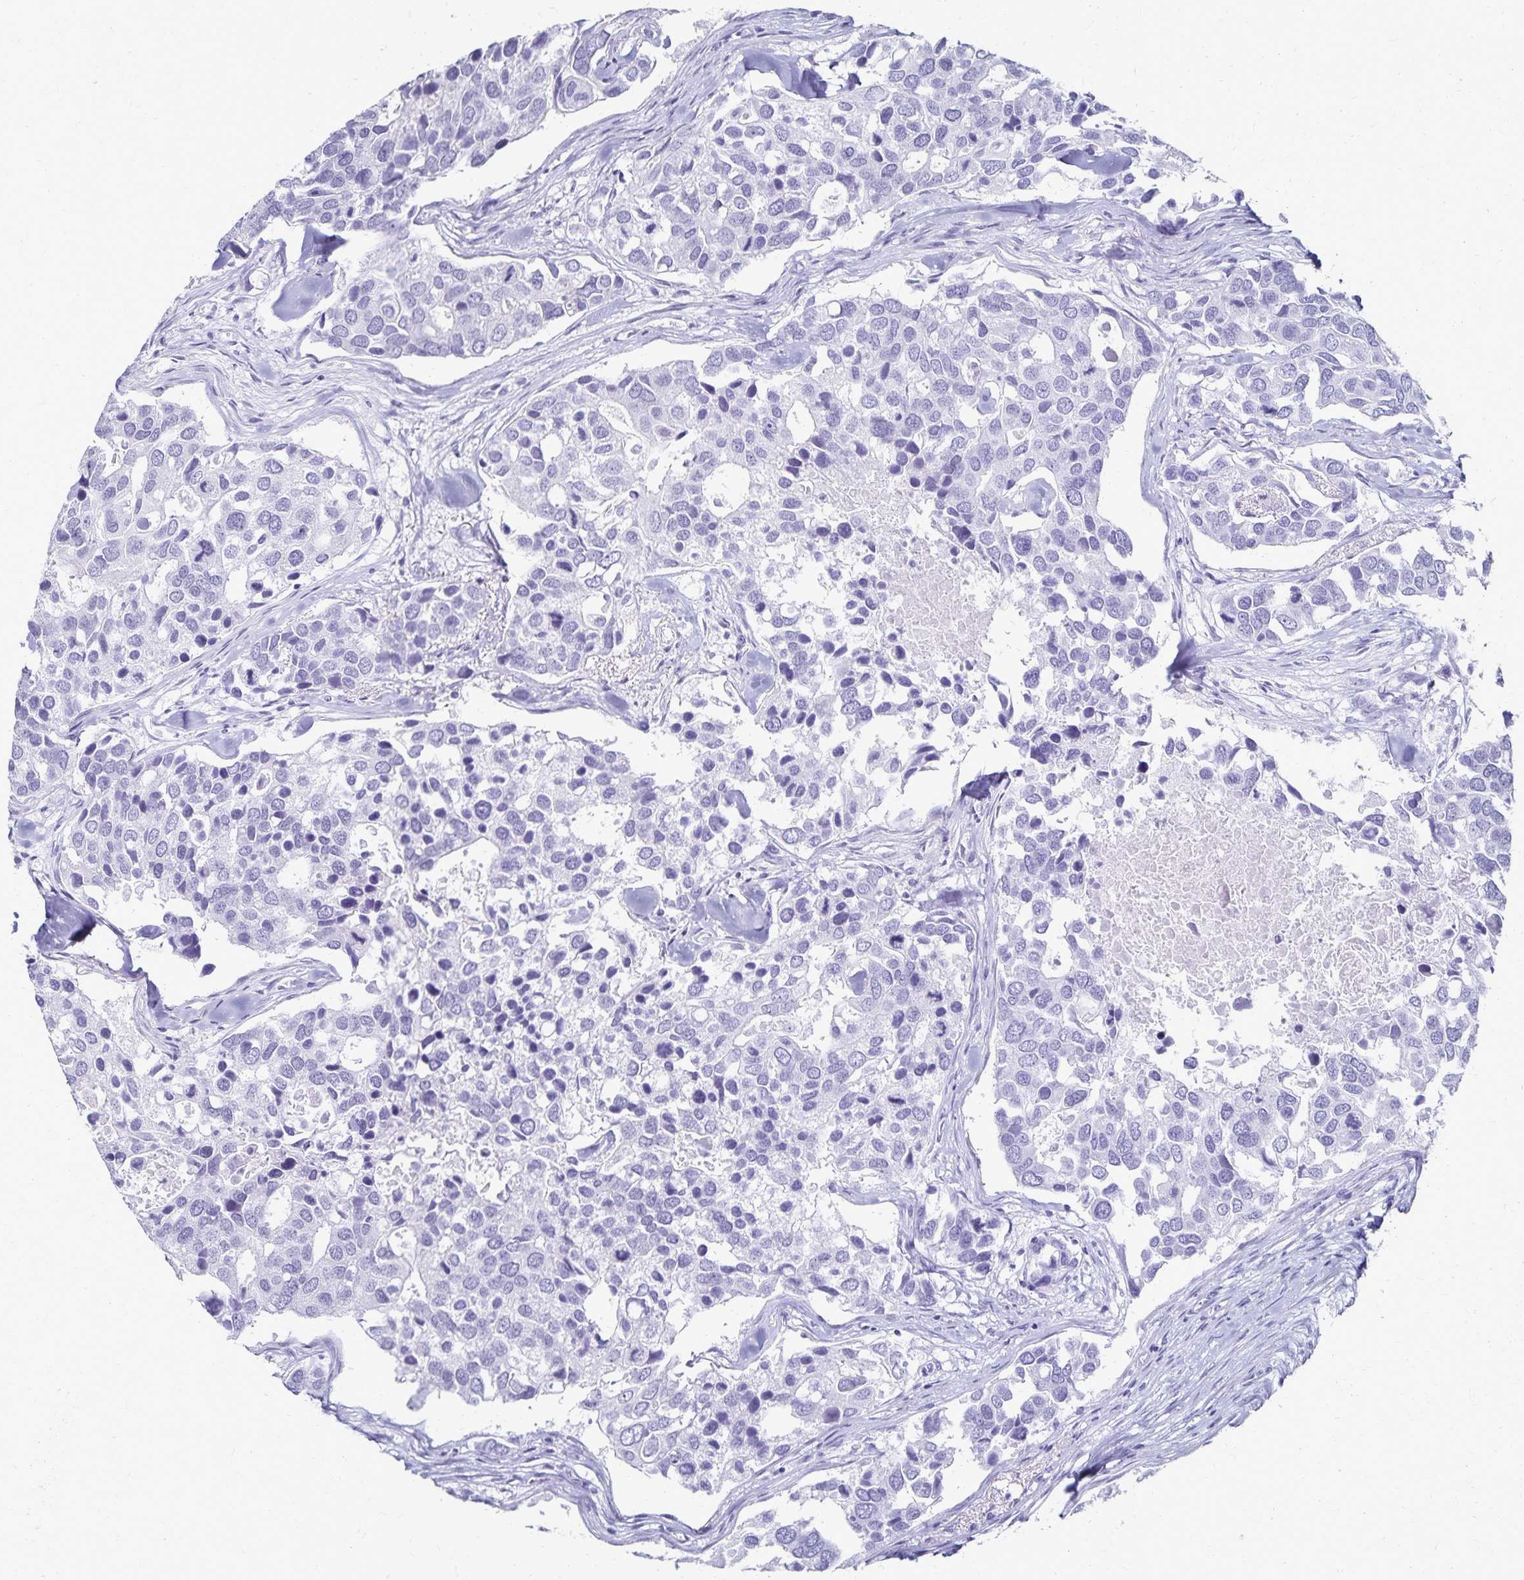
{"staining": {"intensity": "negative", "quantity": "none", "location": "none"}, "tissue": "breast cancer", "cell_type": "Tumor cells", "image_type": "cancer", "snomed": [{"axis": "morphology", "description": "Duct carcinoma"}, {"axis": "topography", "description": "Breast"}], "caption": "Image shows no protein positivity in tumor cells of breast cancer tissue.", "gene": "GIP", "patient": {"sex": "female", "age": 83}}